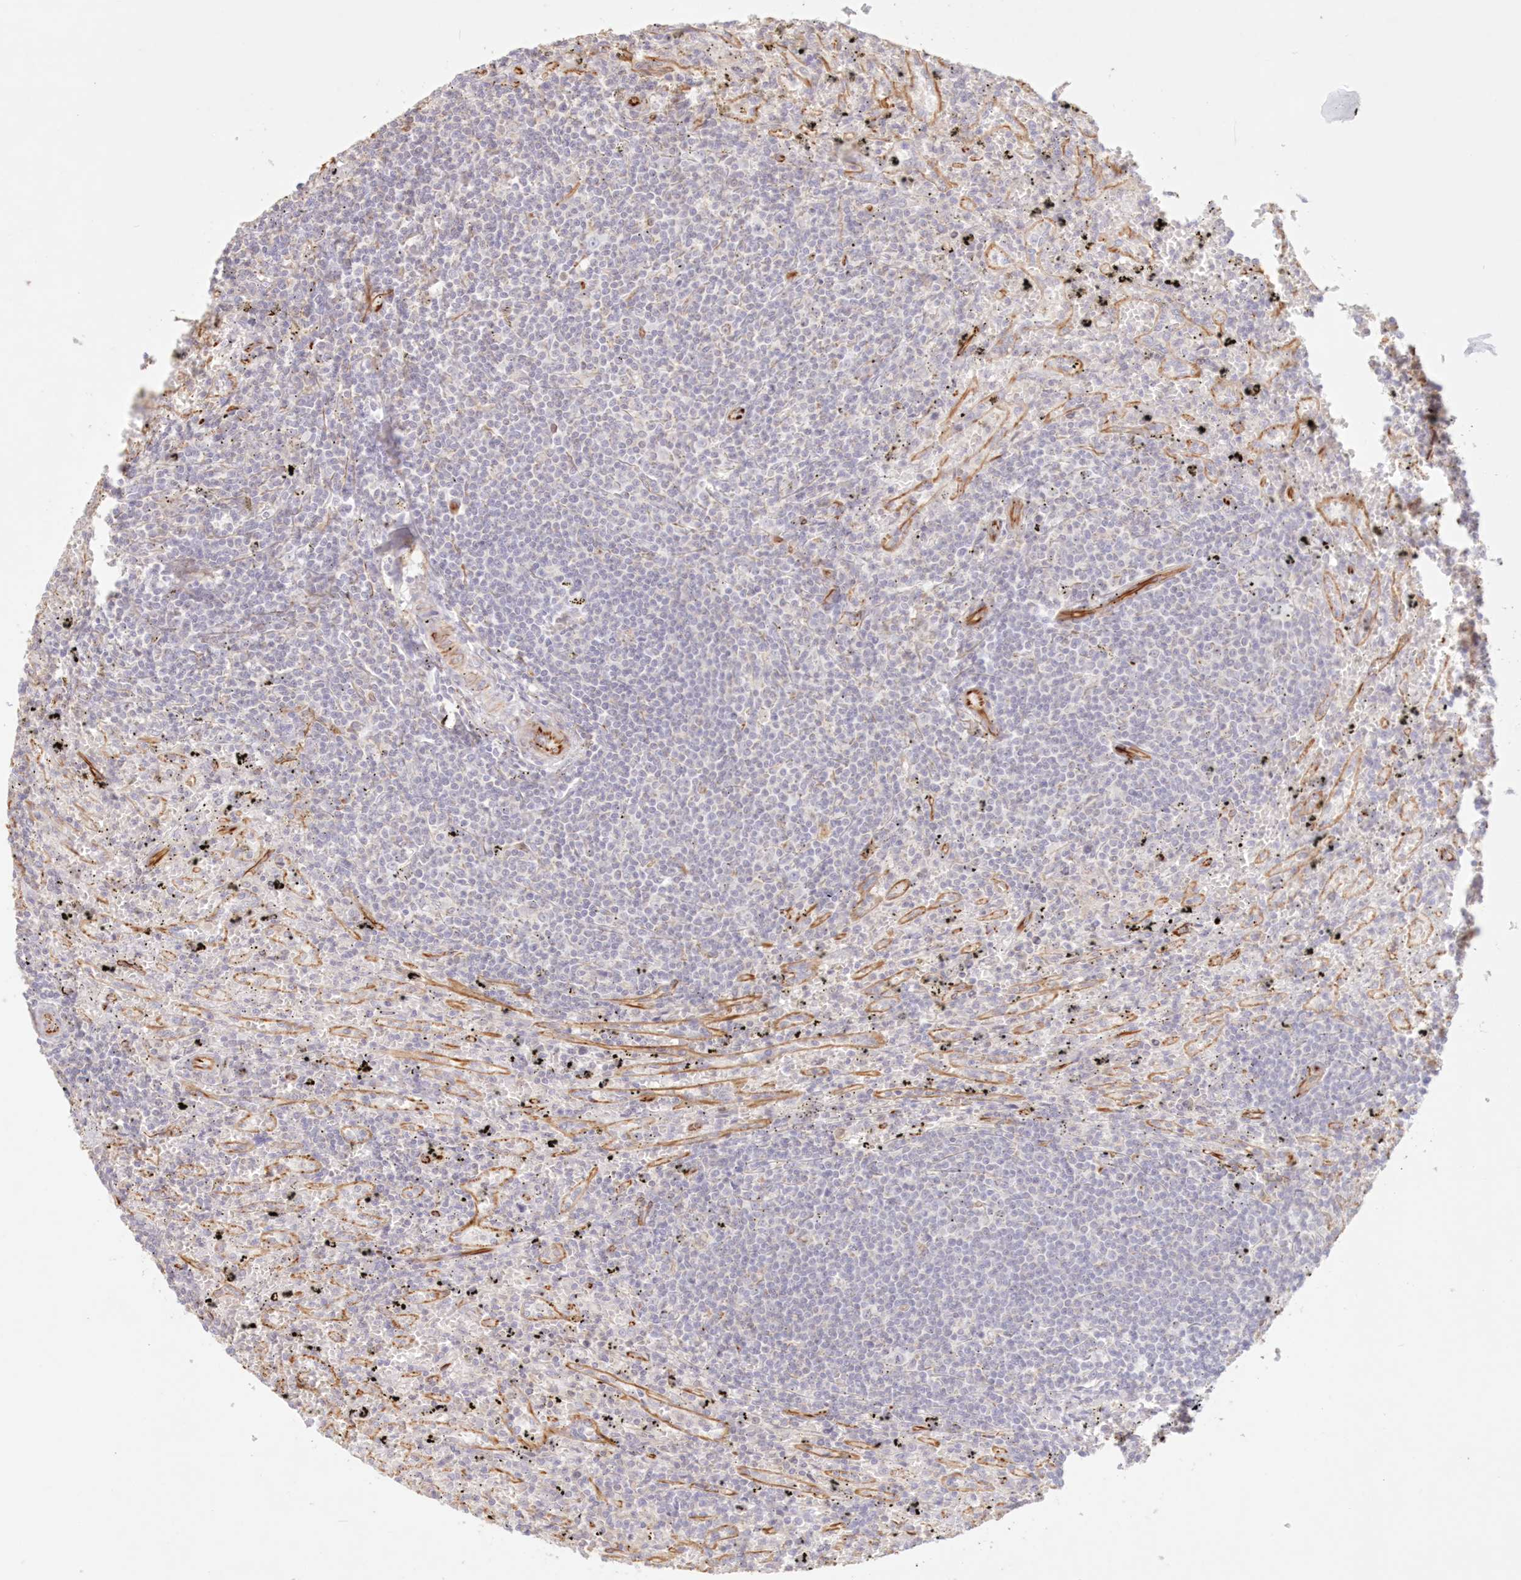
{"staining": {"intensity": "negative", "quantity": "none", "location": "none"}, "tissue": "lymphoma", "cell_type": "Tumor cells", "image_type": "cancer", "snomed": [{"axis": "morphology", "description": "Malignant lymphoma, non-Hodgkin's type, Low grade"}, {"axis": "topography", "description": "Spleen"}], "caption": "Immunohistochemistry photomicrograph of neoplastic tissue: malignant lymphoma, non-Hodgkin's type (low-grade) stained with DAB demonstrates no significant protein expression in tumor cells. Brightfield microscopy of IHC stained with DAB (brown) and hematoxylin (blue), captured at high magnification.", "gene": "DMRTB1", "patient": {"sex": "male", "age": 76}}